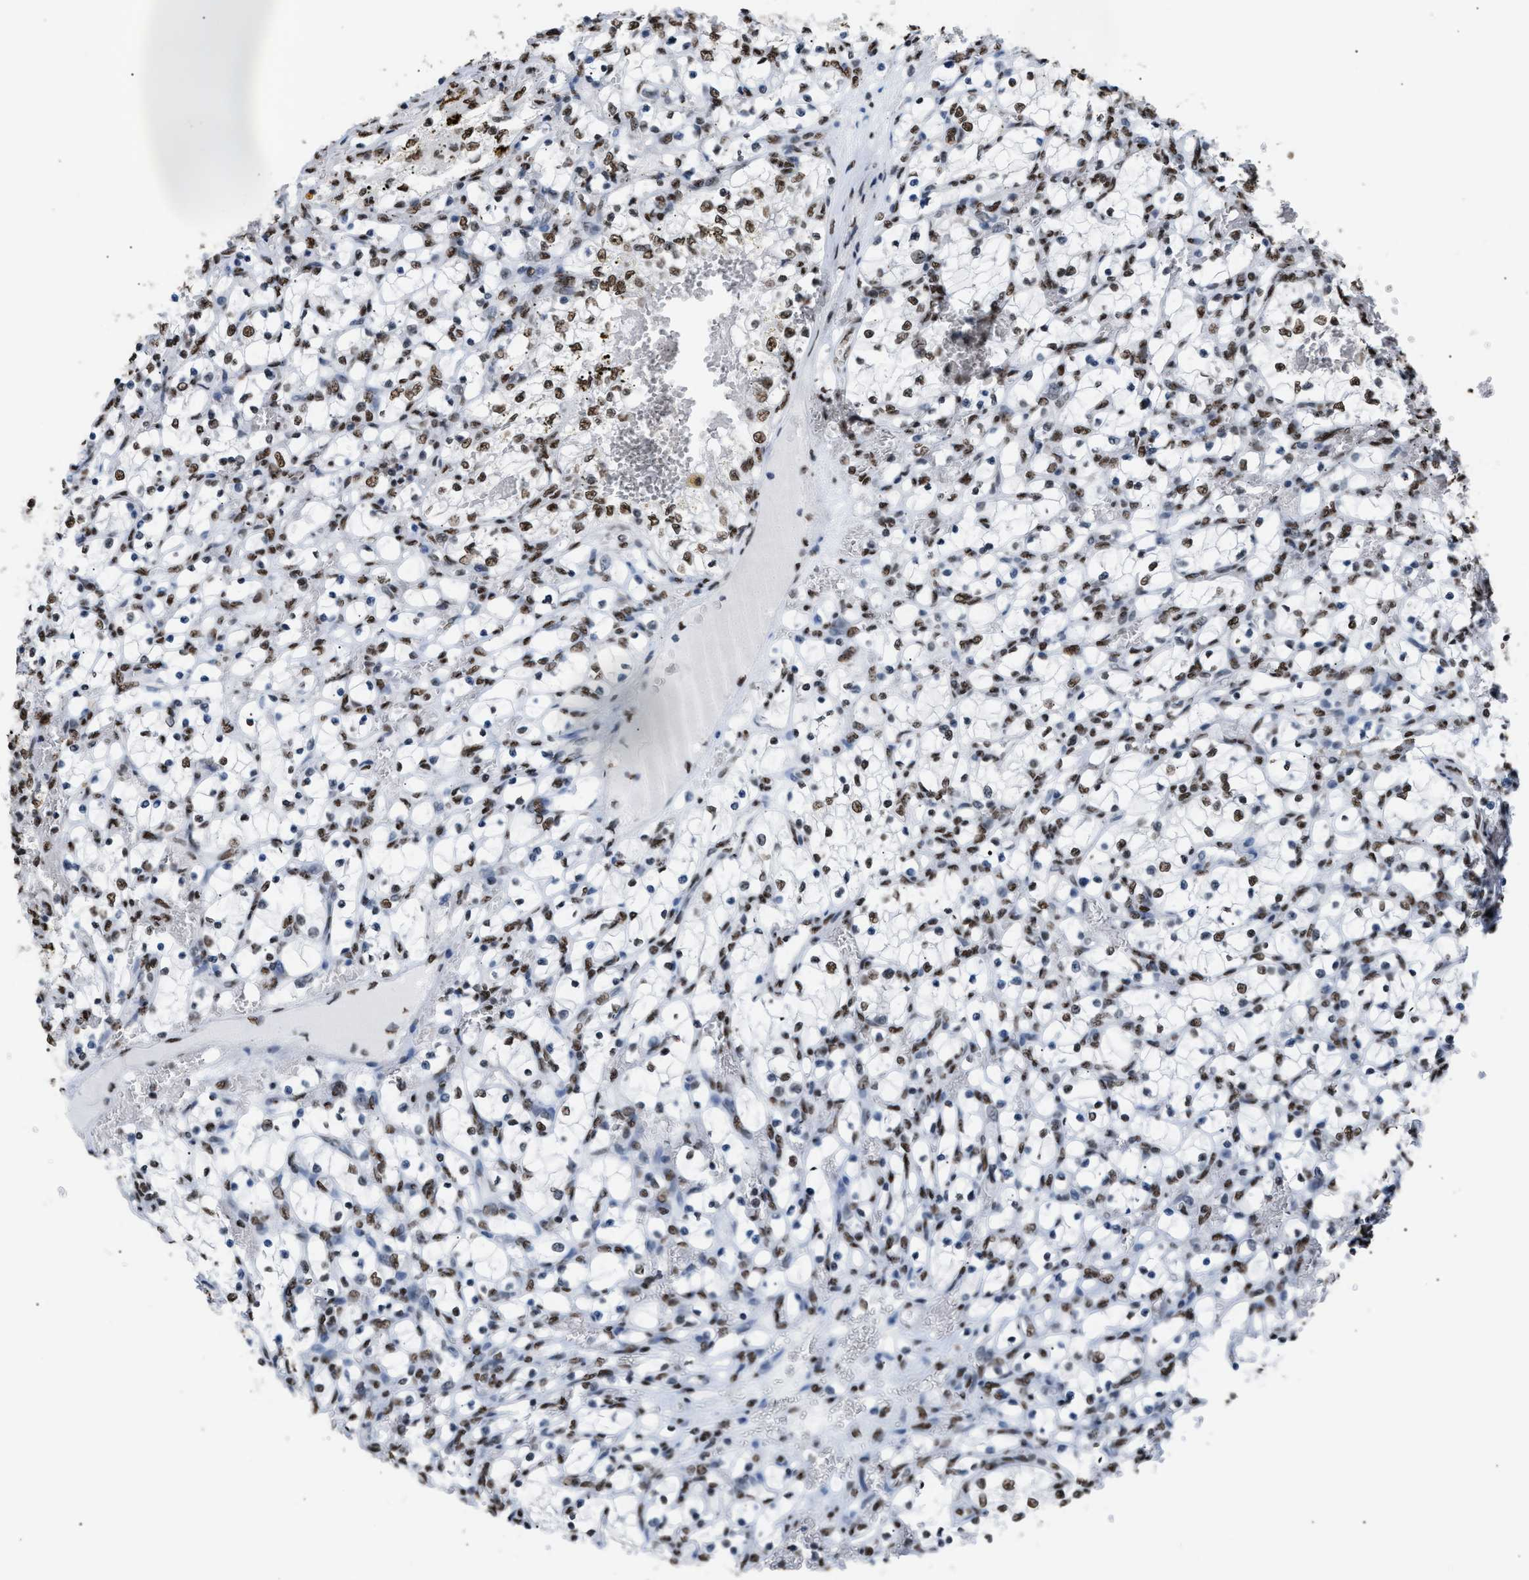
{"staining": {"intensity": "moderate", "quantity": ">75%", "location": "nuclear"}, "tissue": "renal cancer", "cell_type": "Tumor cells", "image_type": "cancer", "snomed": [{"axis": "morphology", "description": "Adenocarcinoma, NOS"}, {"axis": "topography", "description": "Kidney"}], "caption": "A medium amount of moderate nuclear positivity is appreciated in about >75% of tumor cells in renal cancer (adenocarcinoma) tissue.", "gene": "CCAR2", "patient": {"sex": "female", "age": 69}}